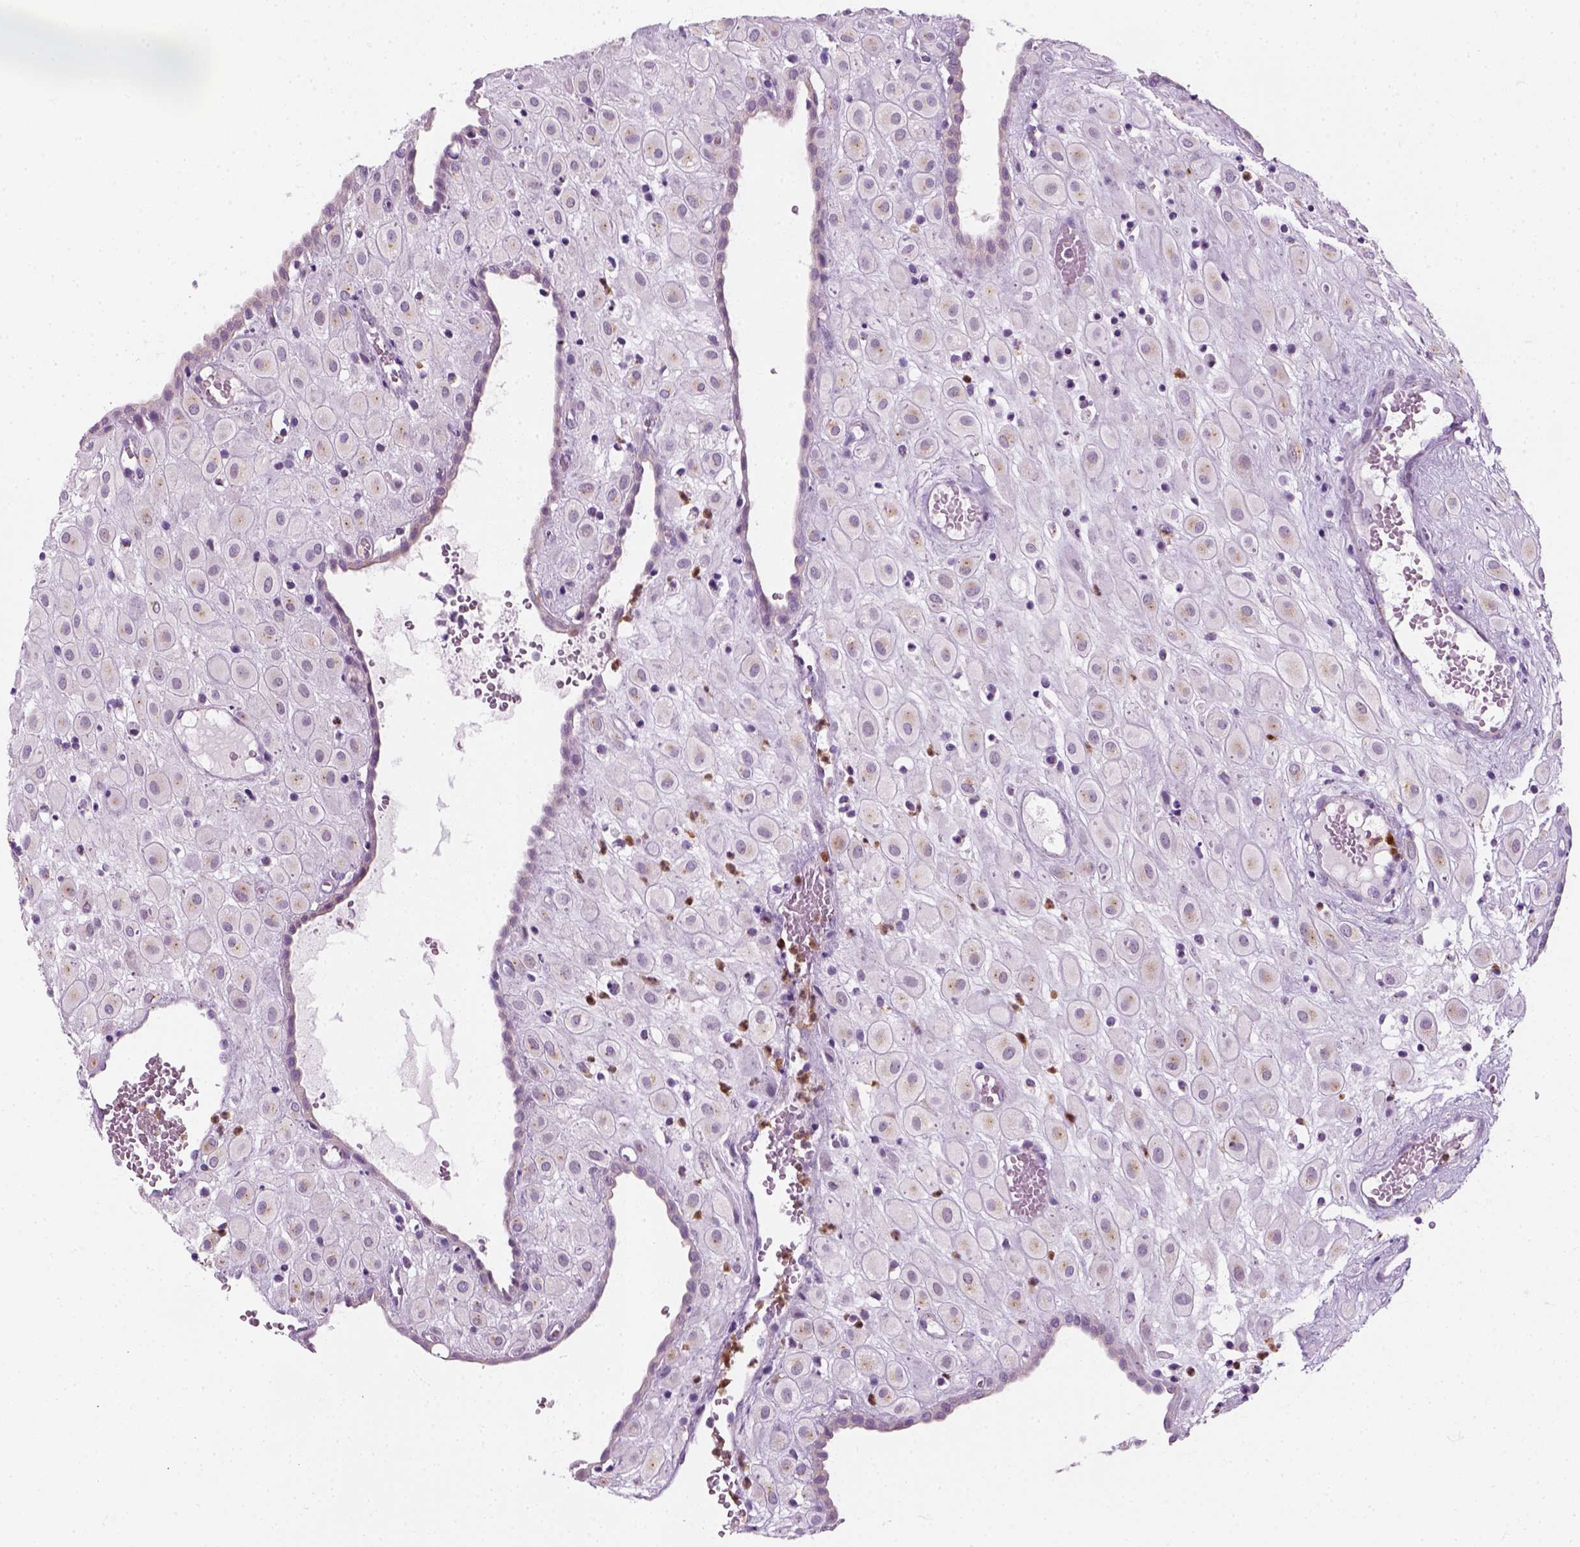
{"staining": {"intensity": "negative", "quantity": "none", "location": "none"}, "tissue": "placenta", "cell_type": "Decidual cells", "image_type": "normal", "snomed": [{"axis": "morphology", "description": "Normal tissue, NOS"}, {"axis": "topography", "description": "Placenta"}], "caption": "IHC photomicrograph of unremarkable placenta stained for a protein (brown), which reveals no expression in decidual cells.", "gene": "IL4", "patient": {"sex": "female", "age": 24}}